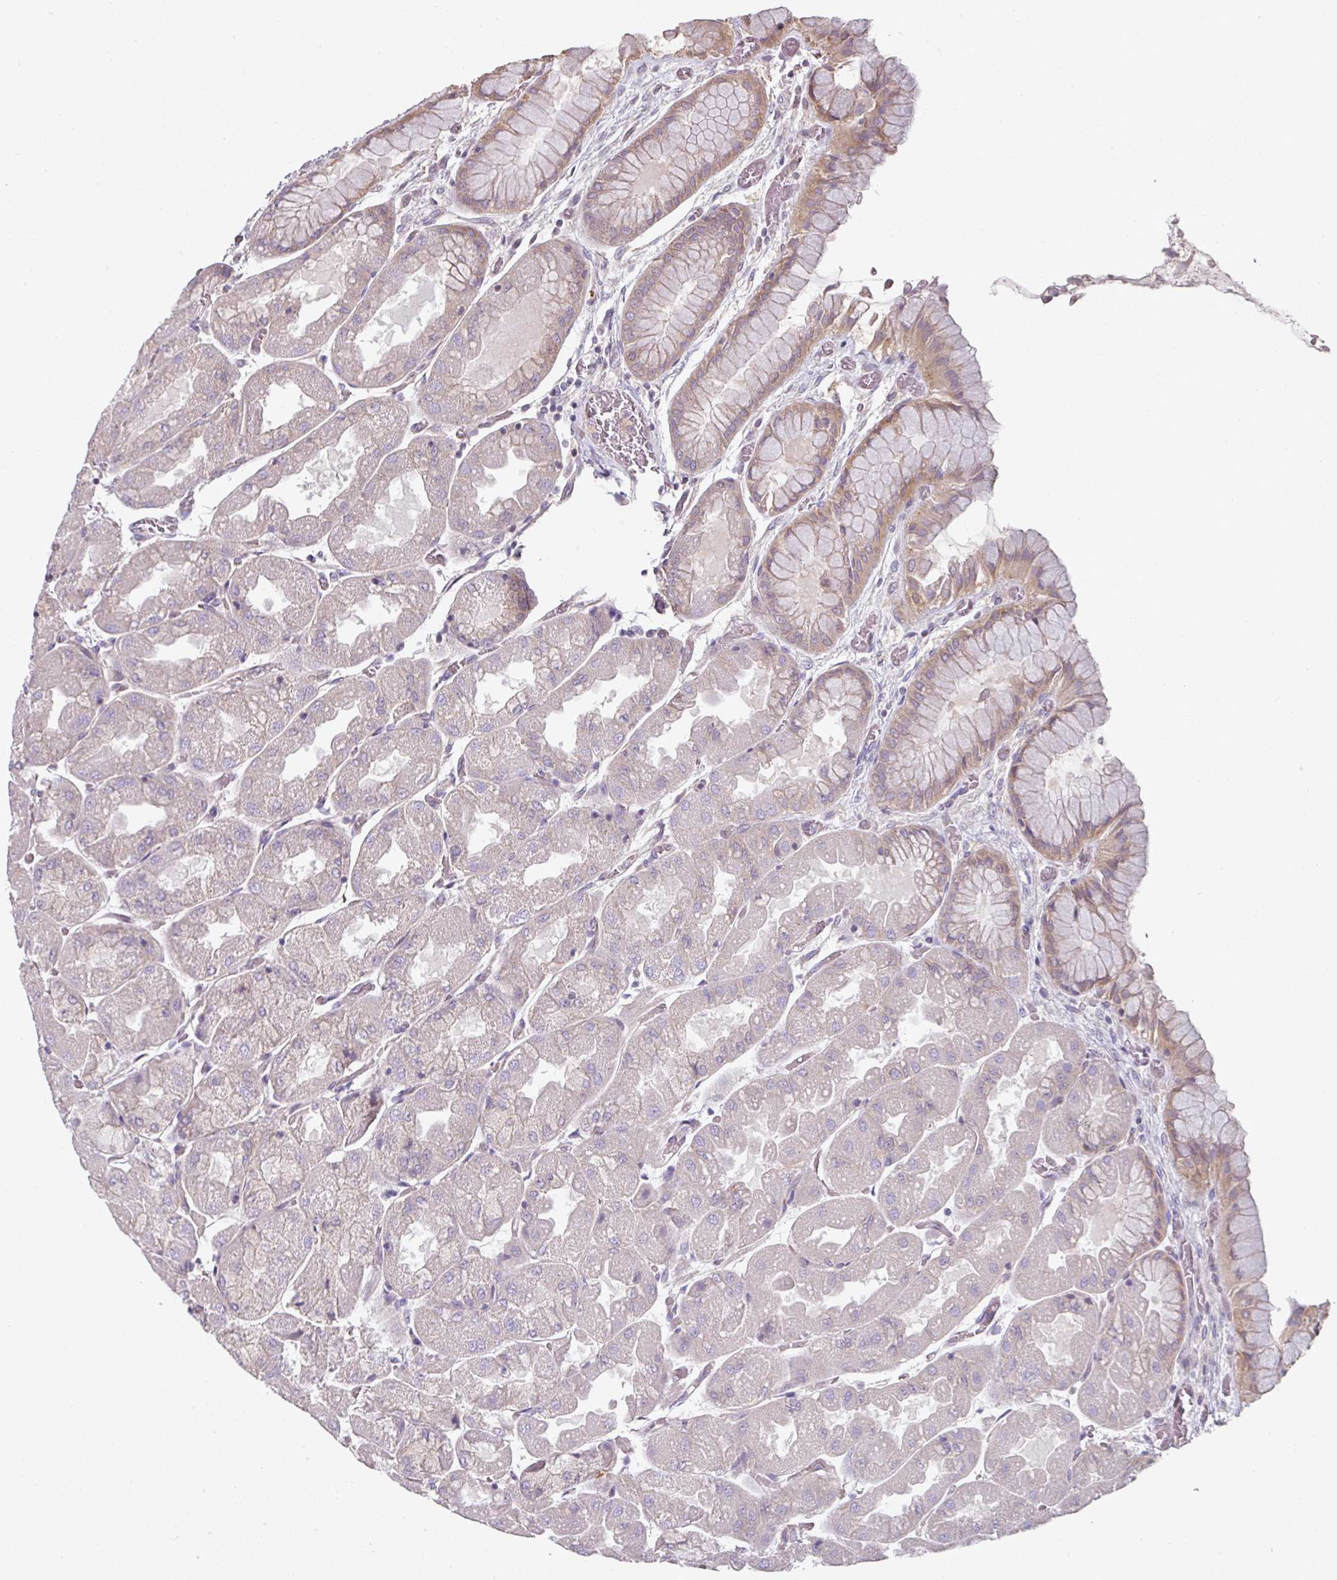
{"staining": {"intensity": "moderate", "quantity": "<25%", "location": "cytoplasmic/membranous"}, "tissue": "stomach", "cell_type": "Glandular cells", "image_type": "normal", "snomed": [{"axis": "morphology", "description": "Normal tissue, NOS"}, {"axis": "topography", "description": "Stomach"}], "caption": "Stomach stained with DAB immunohistochemistry displays low levels of moderate cytoplasmic/membranous expression in approximately <25% of glandular cells. (DAB (3,3'-diaminobenzidine) = brown stain, brightfield microscopy at high magnification).", "gene": "C19orf33", "patient": {"sex": "female", "age": 61}}